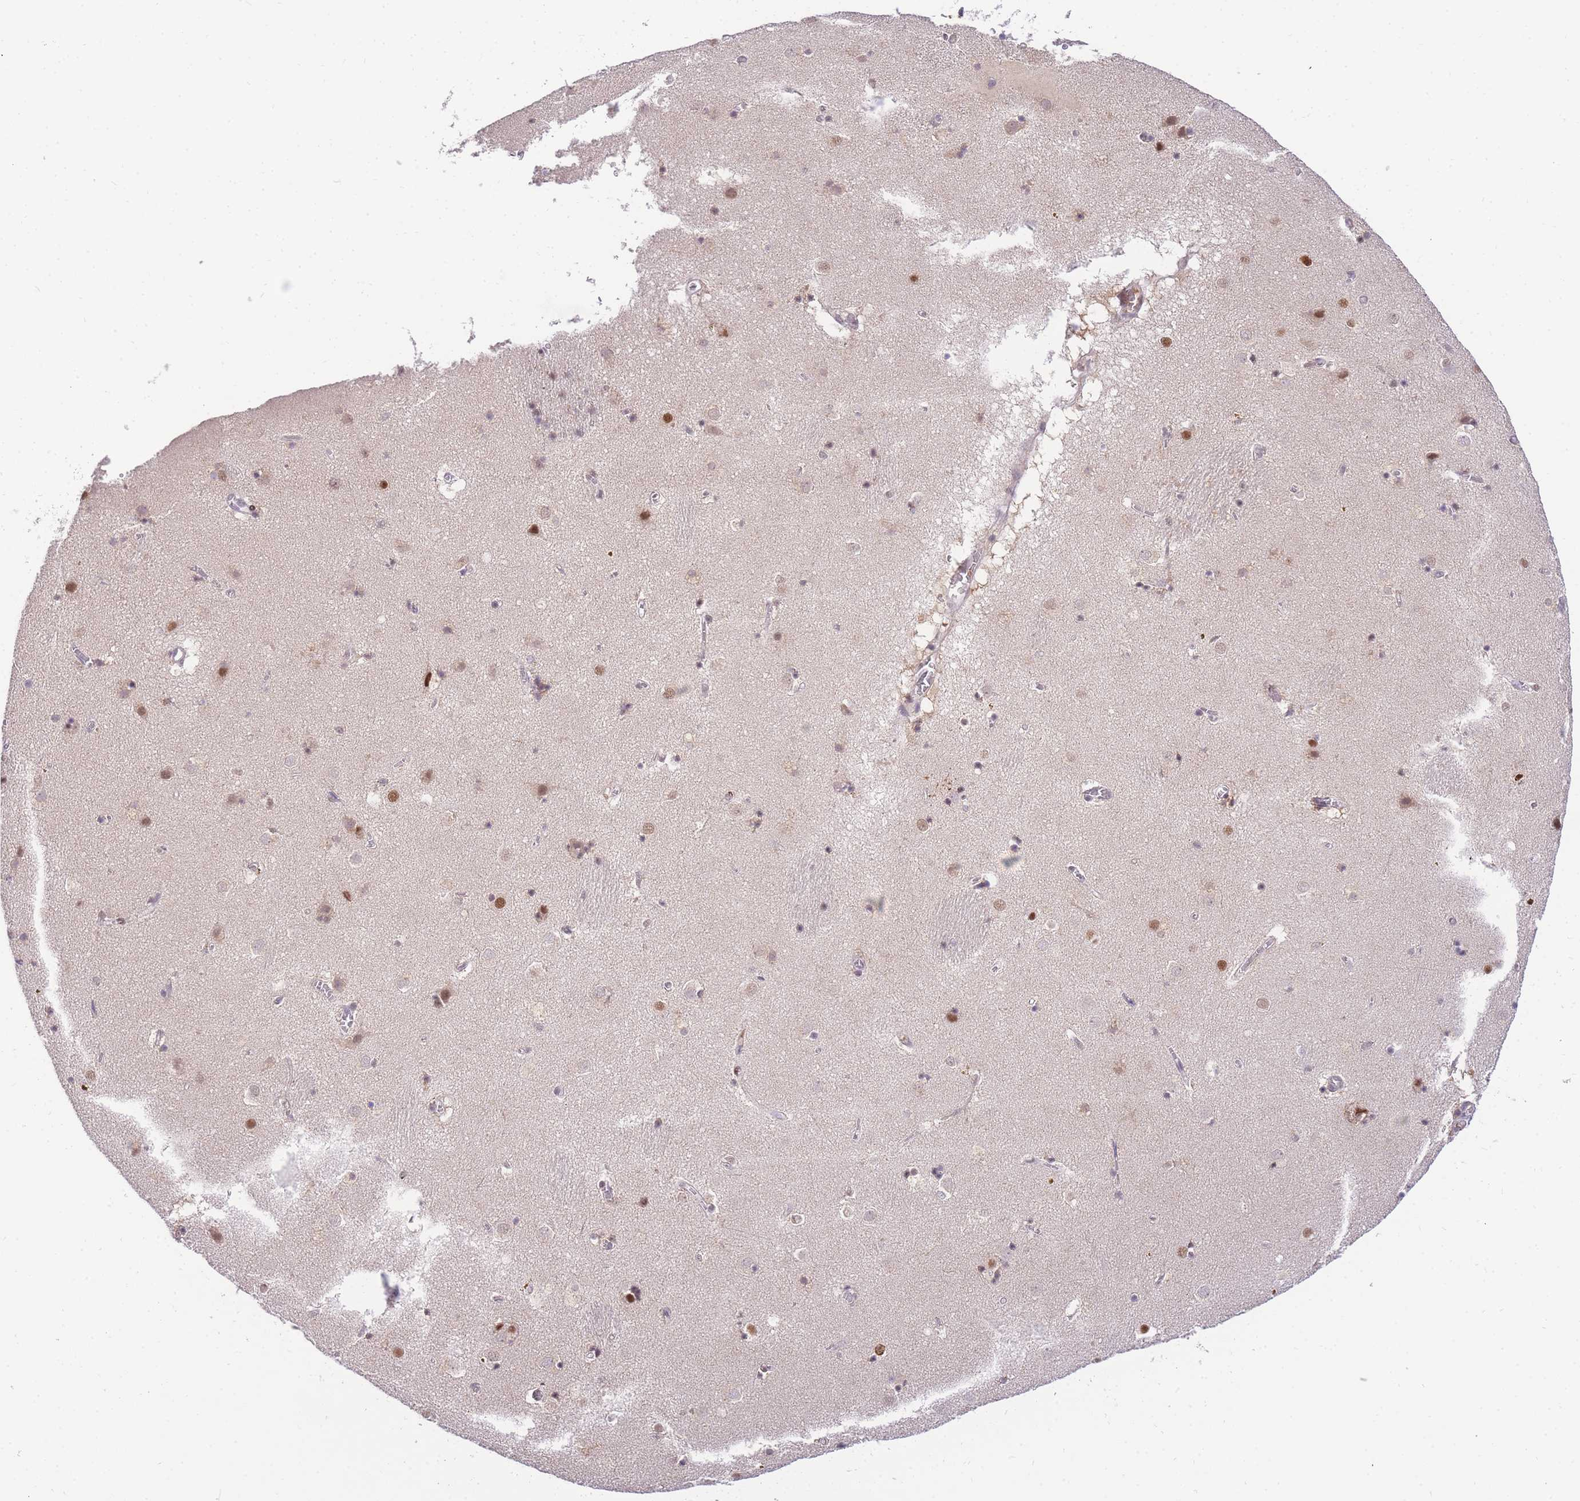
{"staining": {"intensity": "negative", "quantity": "none", "location": "none"}, "tissue": "caudate", "cell_type": "Glial cells", "image_type": "normal", "snomed": [{"axis": "morphology", "description": "Normal tissue, NOS"}, {"axis": "topography", "description": "Lateral ventricle wall"}], "caption": "The micrograph shows no staining of glial cells in normal caudate. The staining is performed using DAB brown chromogen with nuclei counter-stained in using hematoxylin.", "gene": "PUS10", "patient": {"sex": "male", "age": 70}}